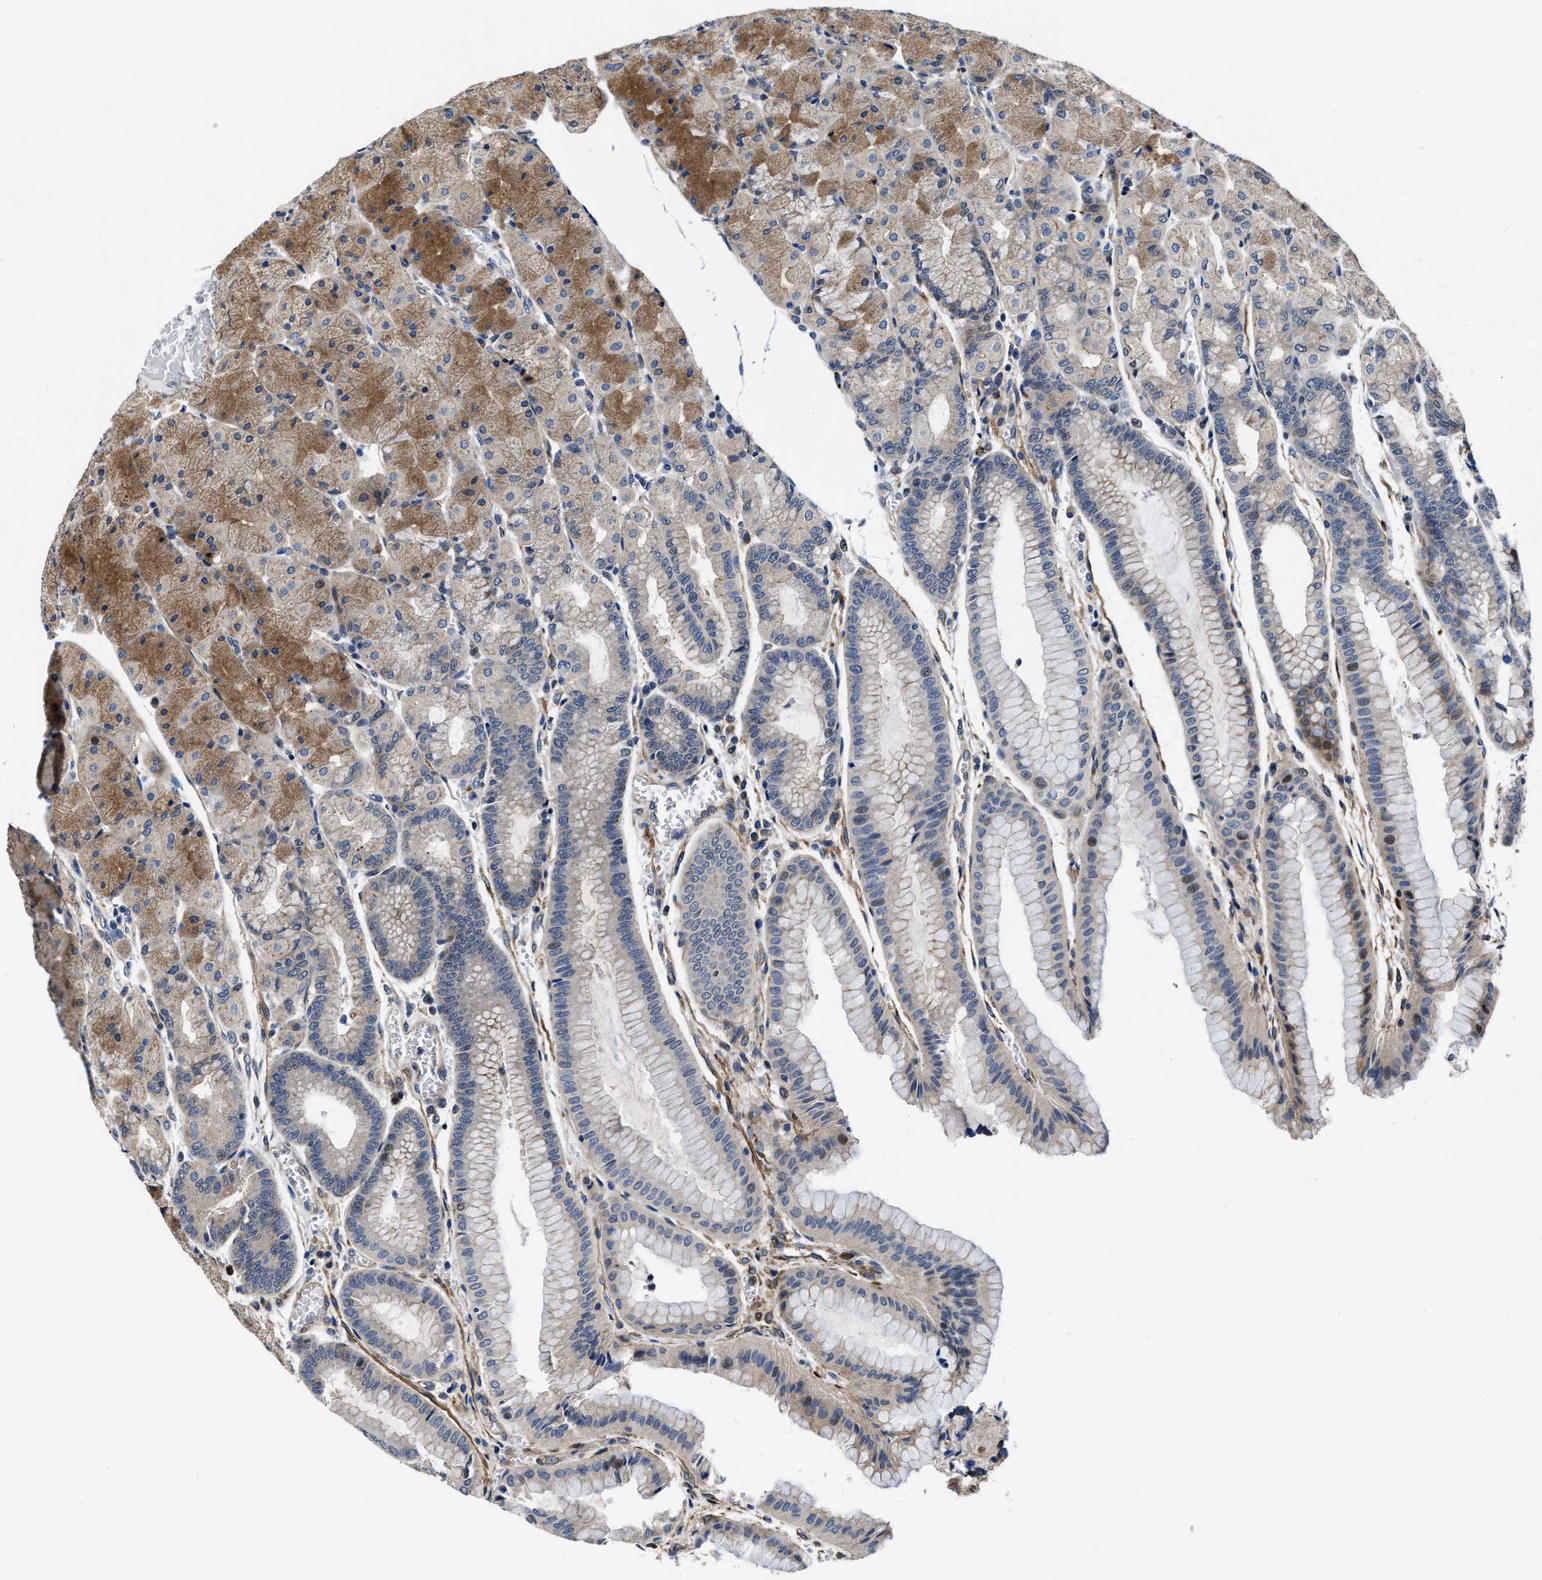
{"staining": {"intensity": "moderate", "quantity": "25%-75%", "location": "cytoplasmic/membranous"}, "tissue": "stomach", "cell_type": "Glandular cells", "image_type": "normal", "snomed": [{"axis": "morphology", "description": "Normal tissue, NOS"}, {"axis": "morphology", "description": "Carcinoid, malignant, NOS"}, {"axis": "topography", "description": "Stomach, upper"}], "caption": "Brown immunohistochemical staining in normal human stomach demonstrates moderate cytoplasmic/membranous expression in approximately 25%-75% of glandular cells. Nuclei are stained in blue.", "gene": "C2orf66", "patient": {"sex": "male", "age": 39}}